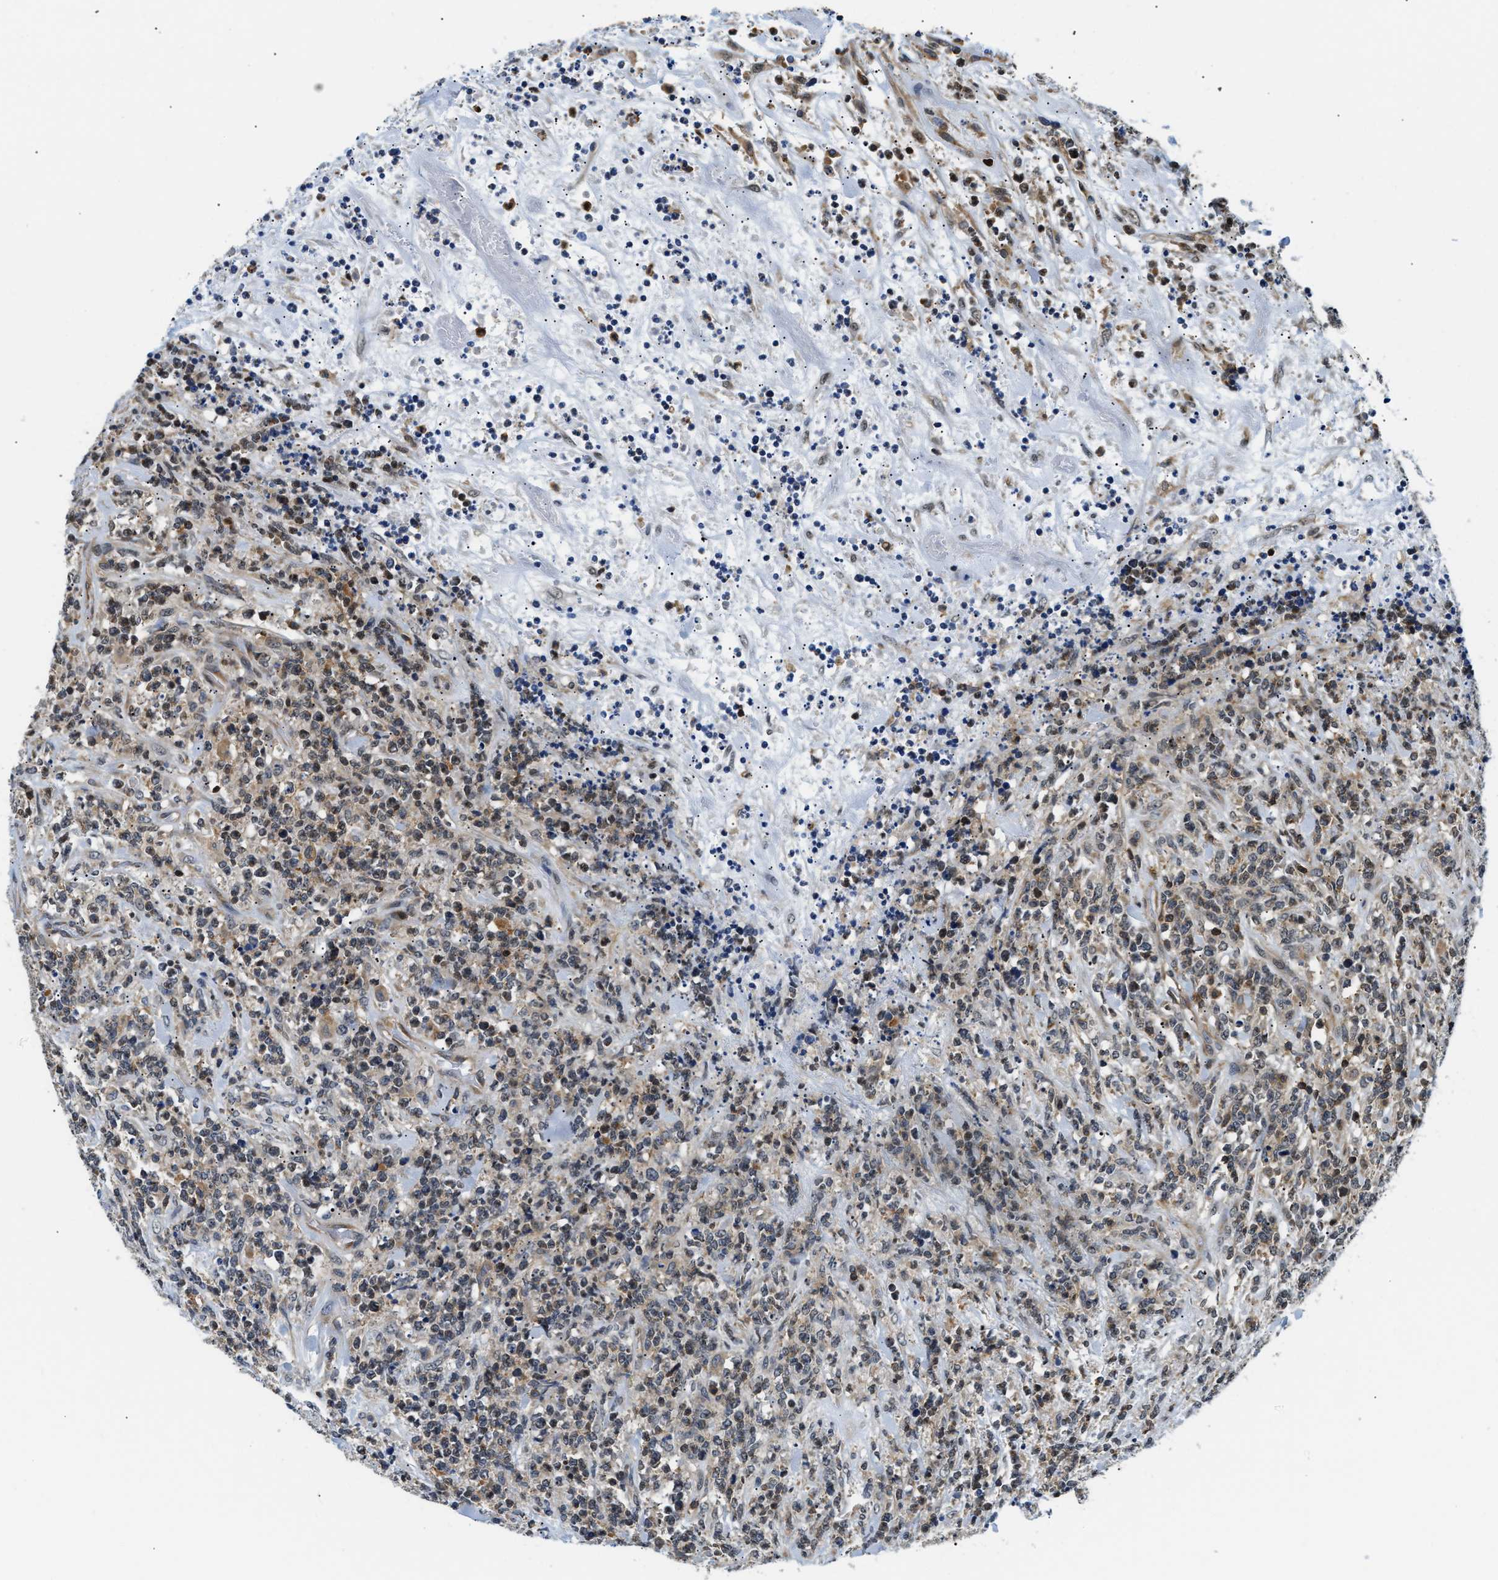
{"staining": {"intensity": "weak", "quantity": ">75%", "location": "cytoplasmic/membranous"}, "tissue": "lymphoma", "cell_type": "Tumor cells", "image_type": "cancer", "snomed": [{"axis": "morphology", "description": "Malignant lymphoma, non-Hodgkin's type, High grade"}, {"axis": "topography", "description": "Soft tissue"}], "caption": "IHC histopathology image of high-grade malignant lymphoma, non-Hodgkin's type stained for a protein (brown), which displays low levels of weak cytoplasmic/membranous positivity in approximately >75% of tumor cells.", "gene": "STK10", "patient": {"sex": "male", "age": 18}}